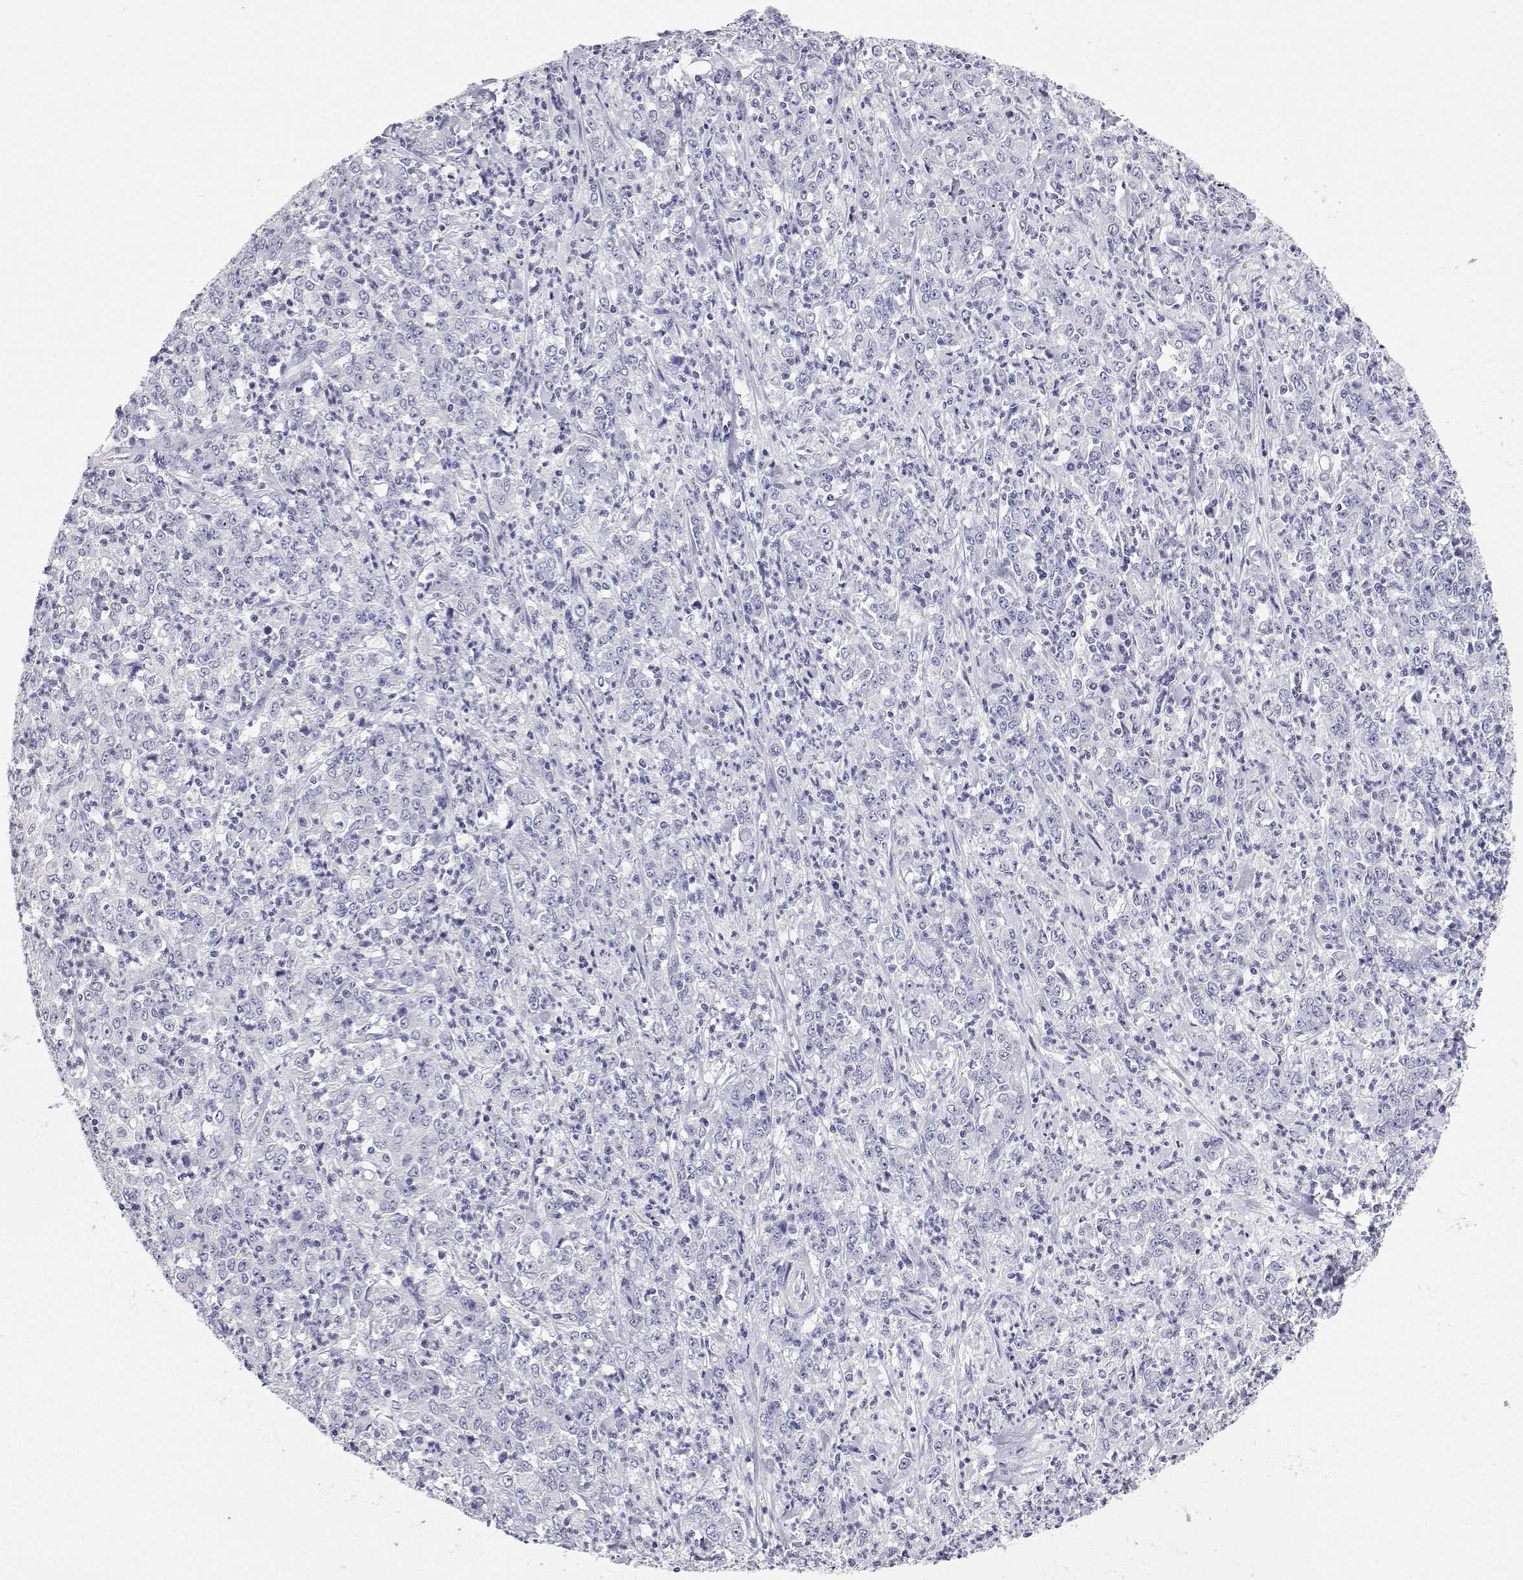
{"staining": {"intensity": "negative", "quantity": "none", "location": "none"}, "tissue": "stomach cancer", "cell_type": "Tumor cells", "image_type": "cancer", "snomed": [{"axis": "morphology", "description": "Adenocarcinoma, NOS"}, {"axis": "topography", "description": "Stomach, lower"}], "caption": "An immunohistochemistry (IHC) photomicrograph of stomach cancer (adenocarcinoma) is shown. There is no staining in tumor cells of stomach cancer (adenocarcinoma).", "gene": "BHMT", "patient": {"sex": "female", "age": 71}}